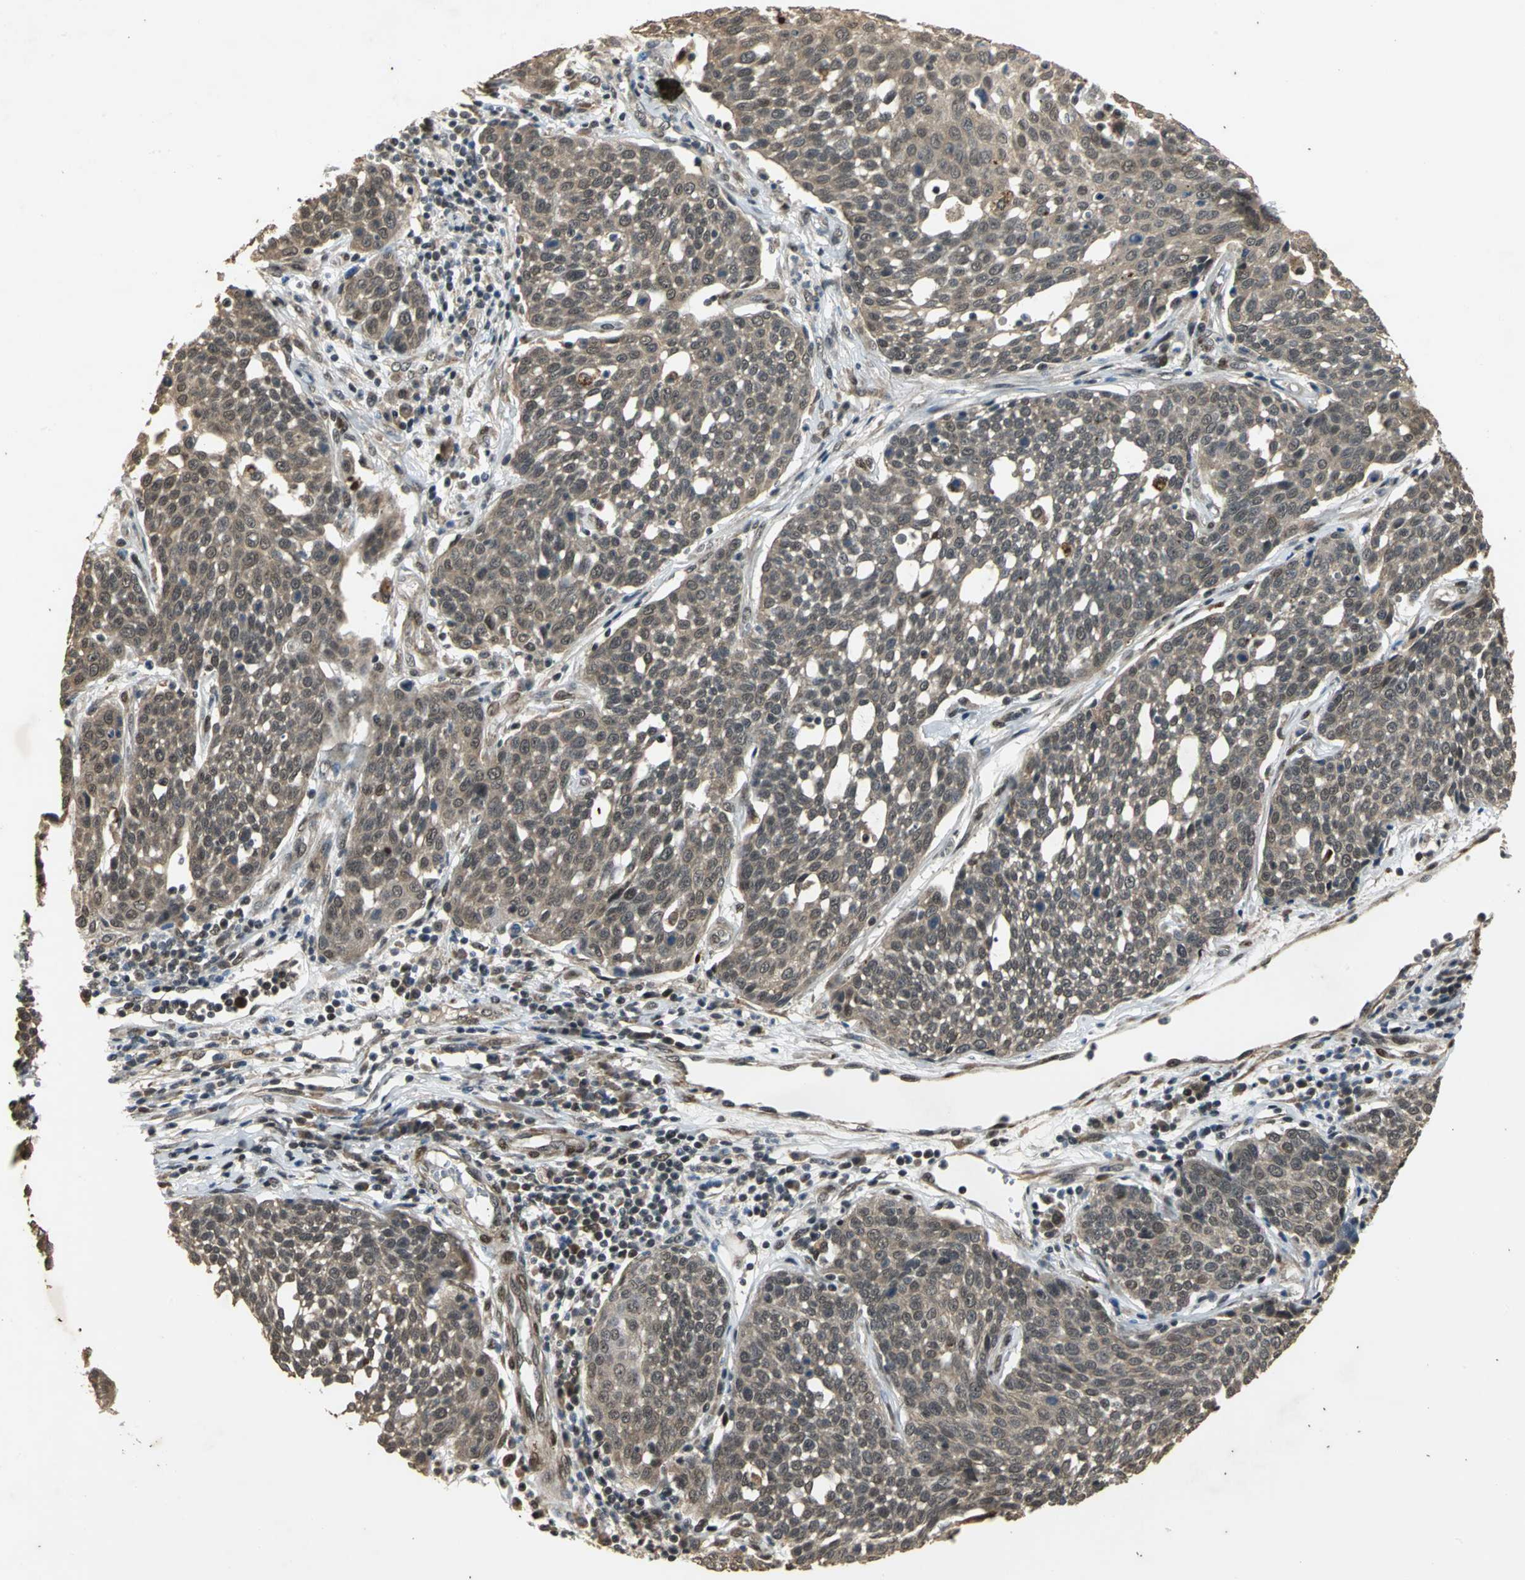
{"staining": {"intensity": "weak", "quantity": ">75%", "location": "cytoplasmic/membranous"}, "tissue": "cervical cancer", "cell_type": "Tumor cells", "image_type": "cancer", "snomed": [{"axis": "morphology", "description": "Squamous cell carcinoma, NOS"}, {"axis": "topography", "description": "Cervix"}], "caption": "Human cervical squamous cell carcinoma stained with a protein marker displays weak staining in tumor cells.", "gene": "NOTCH3", "patient": {"sex": "female", "age": 34}}